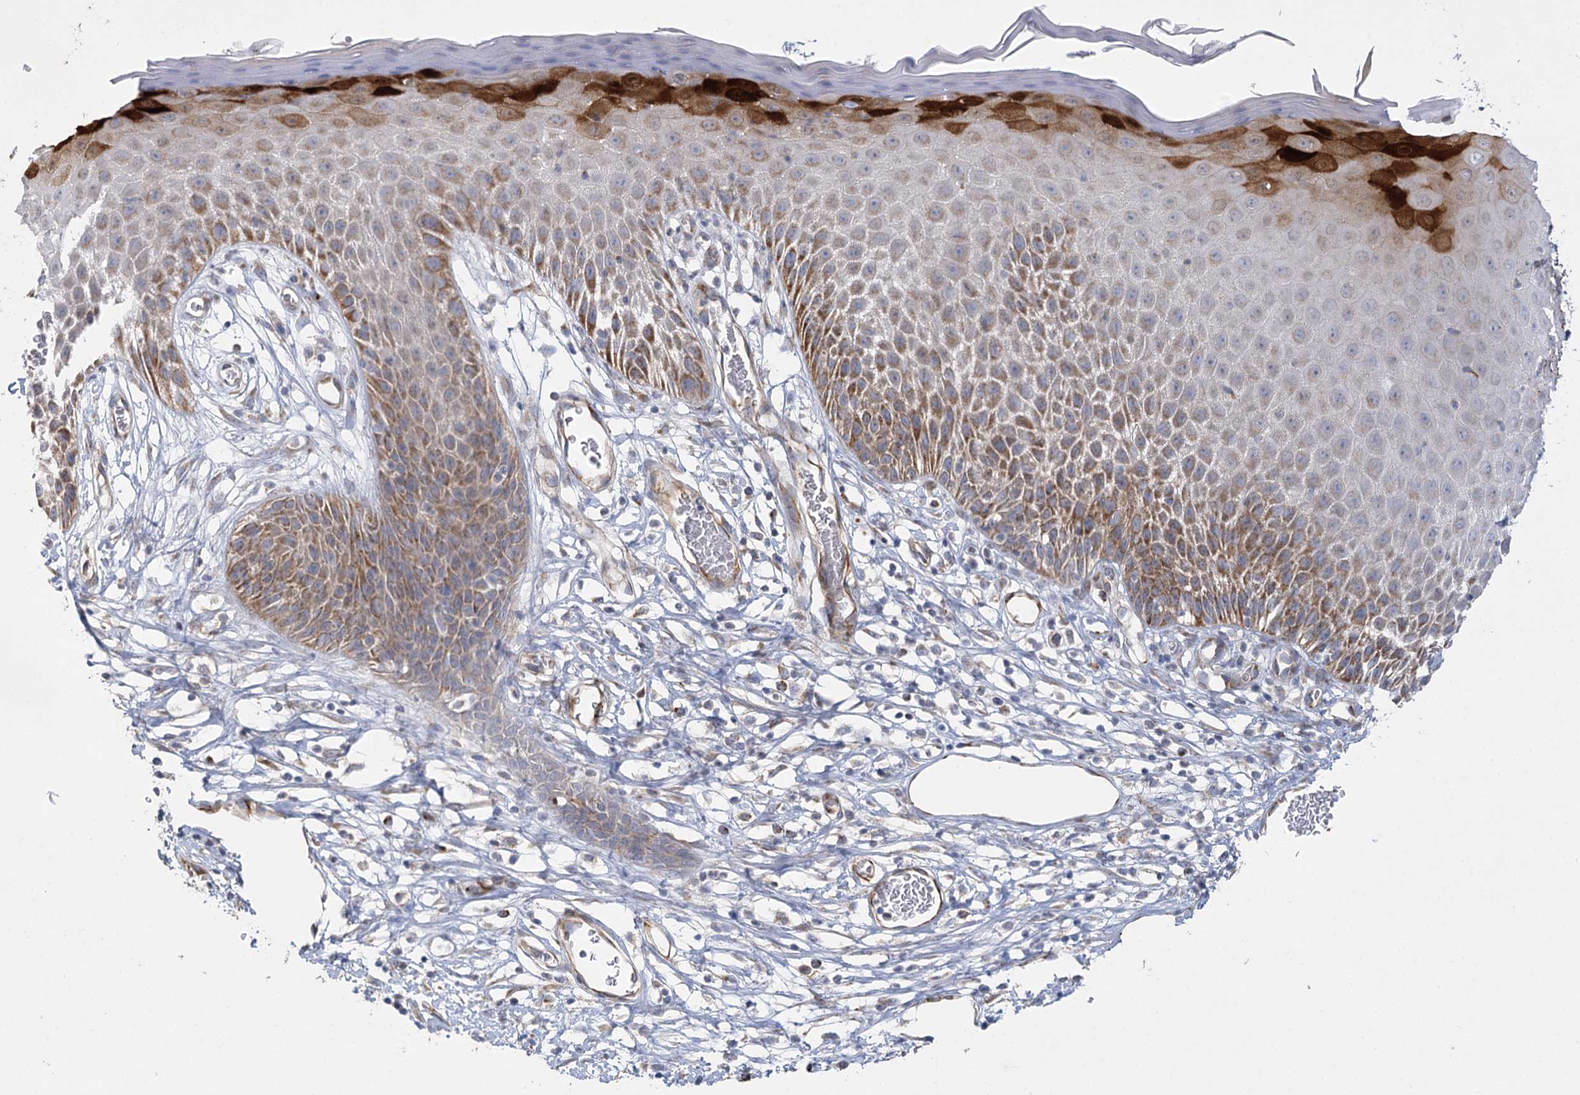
{"staining": {"intensity": "moderate", "quantity": ">75%", "location": "cytoplasmic/membranous"}, "tissue": "skin", "cell_type": "Epidermal cells", "image_type": "normal", "snomed": [{"axis": "morphology", "description": "Normal tissue, NOS"}, {"axis": "topography", "description": "Vulva"}], "caption": "Epidermal cells exhibit medium levels of moderate cytoplasmic/membranous staining in about >75% of cells in unremarkable skin.", "gene": "DHTKD1", "patient": {"sex": "female", "age": 68}}